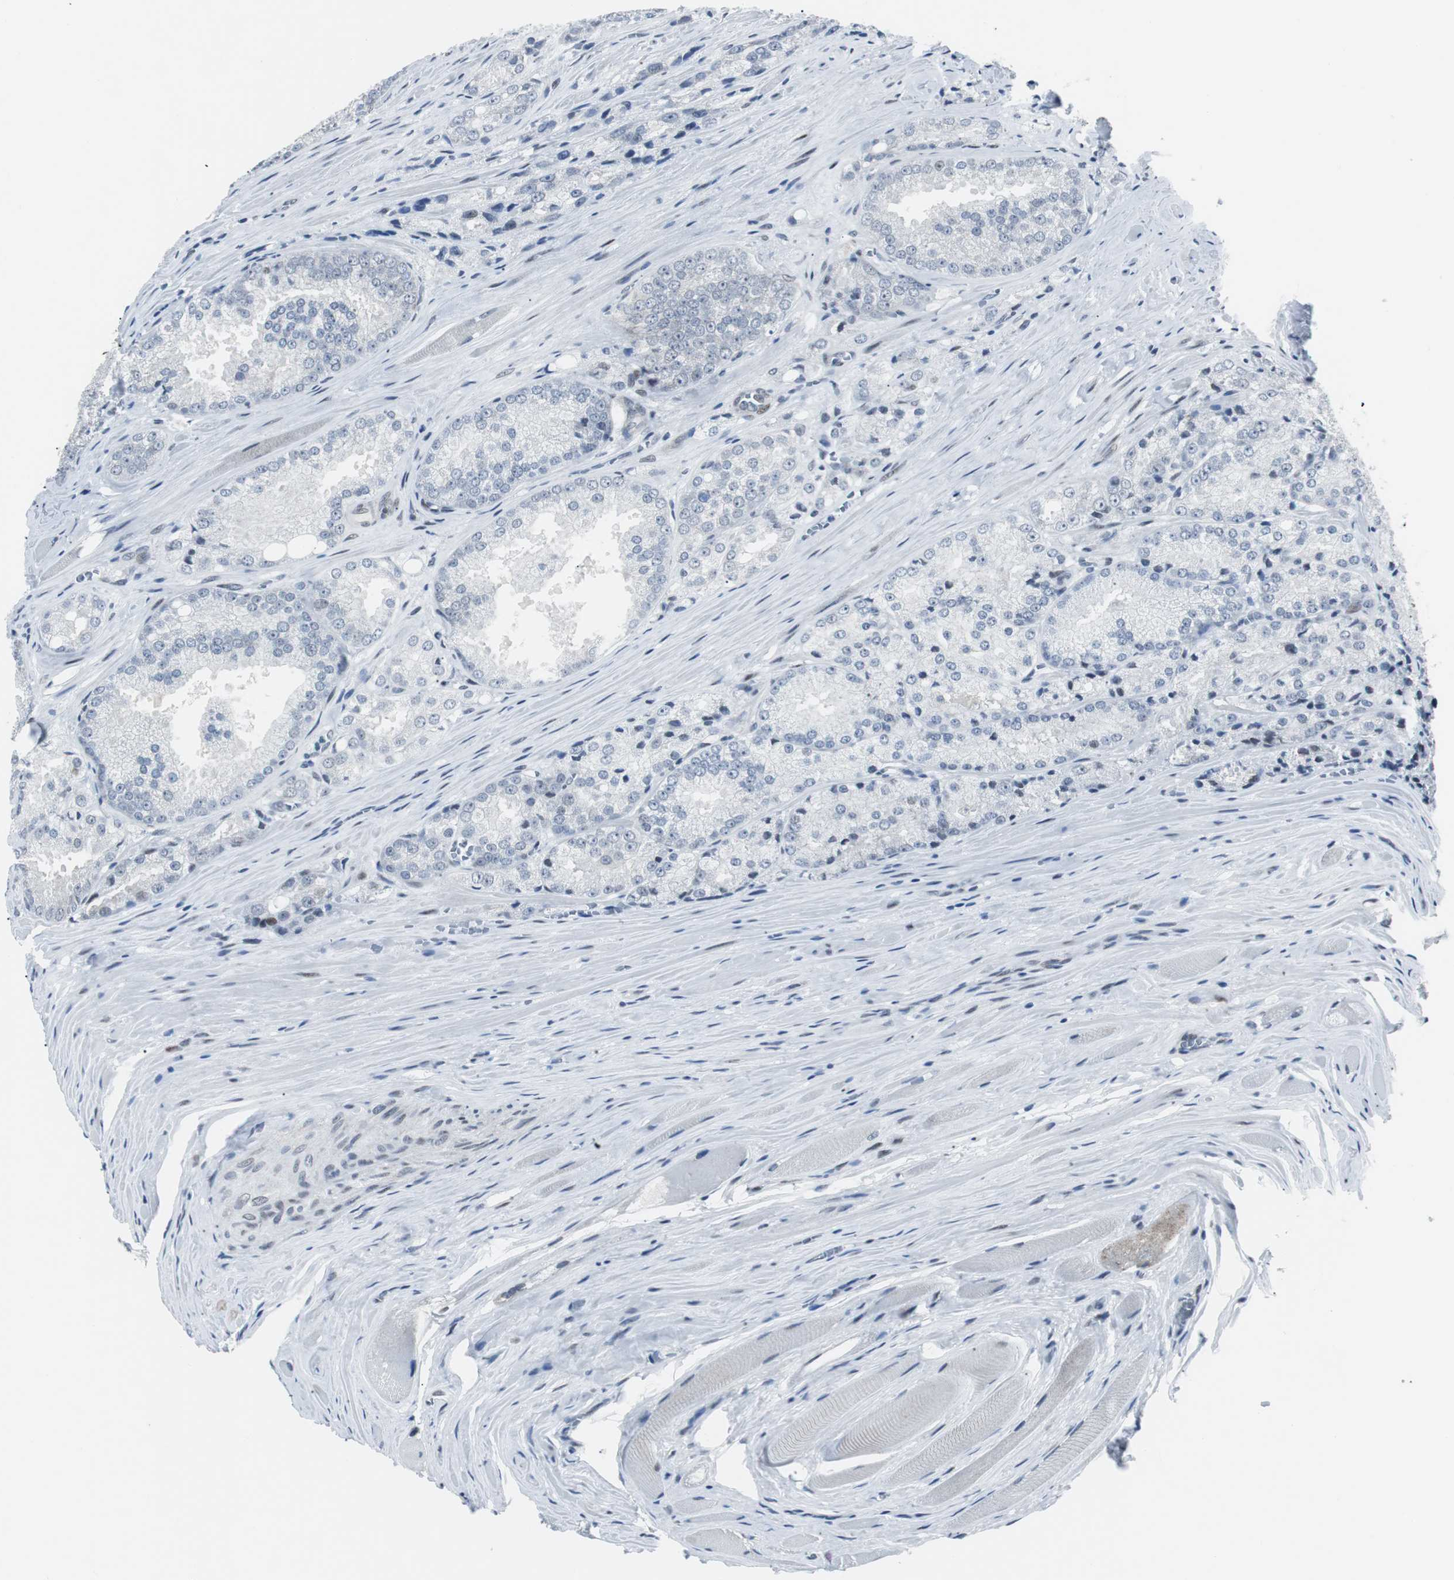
{"staining": {"intensity": "negative", "quantity": "none", "location": "none"}, "tissue": "prostate cancer", "cell_type": "Tumor cells", "image_type": "cancer", "snomed": [{"axis": "morphology", "description": "Adenocarcinoma, Low grade"}, {"axis": "topography", "description": "Prostate"}], "caption": "DAB (3,3'-diaminobenzidine) immunohistochemical staining of adenocarcinoma (low-grade) (prostate) shows no significant positivity in tumor cells.", "gene": "MTA1", "patient": {"sex": "male", "age": 64}}